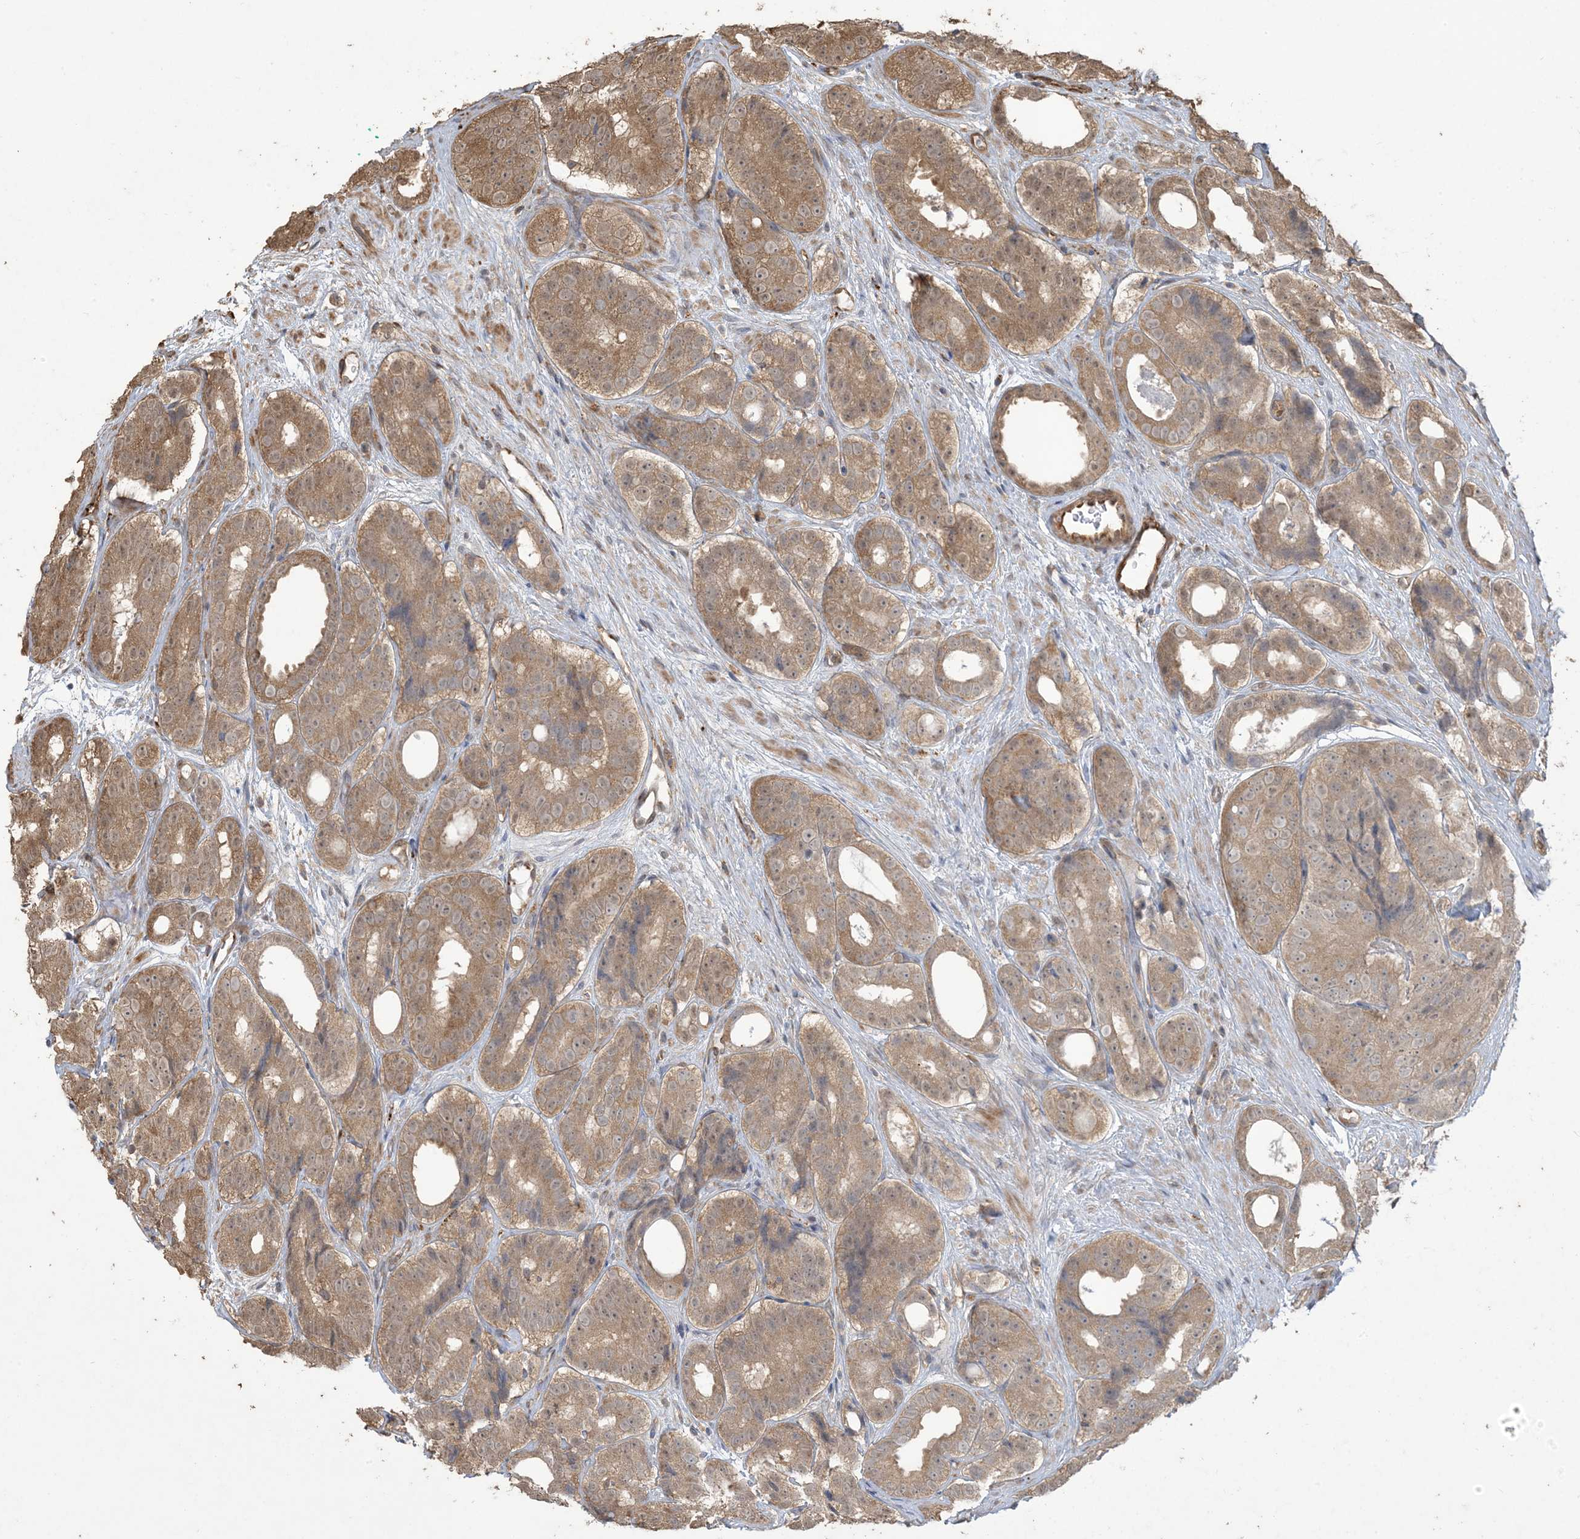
{"staining": {"intensity": "moderate", "quantity": ">75%", "location": "cytoplasmic/membranous"}, "tissue": "prostate cancer", "cell_type": "Tumor cells", "image_type": "cancer", "snomed": [{"axis": "morphology", "description": "Adenocarcinoma, High grade"}, {"axis": "topography", "description": "Prostate"}], "caption": "Moderate cytoplasmic/membranous protein positivity is appreciated in about >75% of tumor cells in prostate adenocarcinoma (high-grade).", "gene": "KLHL18", "patient": {"sex": "male", "age": 56}}